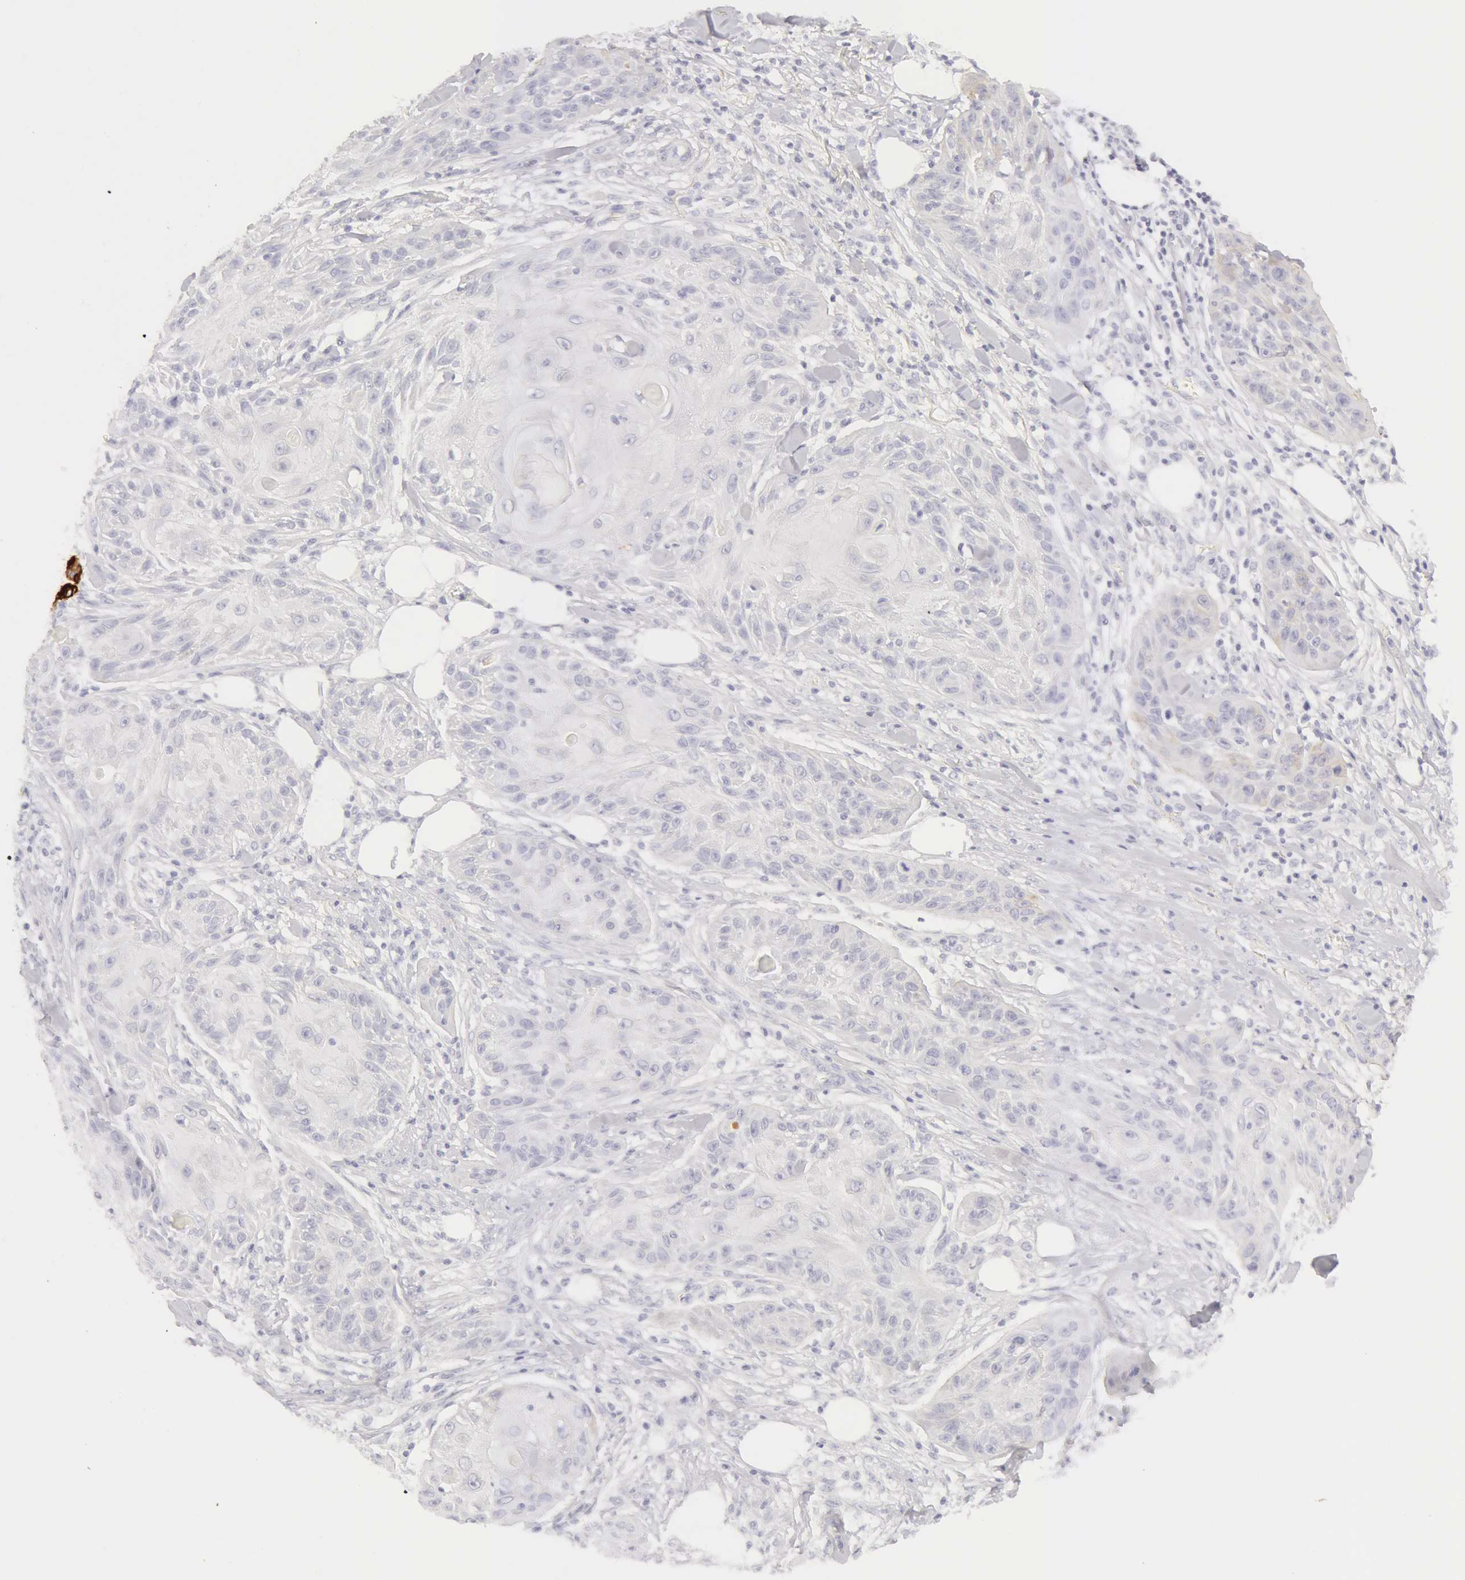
{"staining": {"intensity": "negative", "quantity": "none", "location": "none"}, "tissue": "skin cancer", "cell_type": "Tumor cells", "image_type": "cancer", "snomed": [{"axis": "morphology", "description": "Squamous cell carcinoma, NOS"}, {"axis": "topography", "description": "Skin"}], "caption": "Protein analysis of skin squamous cell carcinoma demonstrates no significant positivity in tumor cells. The staining is performed using DAB (3,3'-diaminobenzidine) brown chromogen with nuclei counter-stained in using hematoxylin.", "gene": "KRT8", "patient": {"sex": "female", "age": 88}}